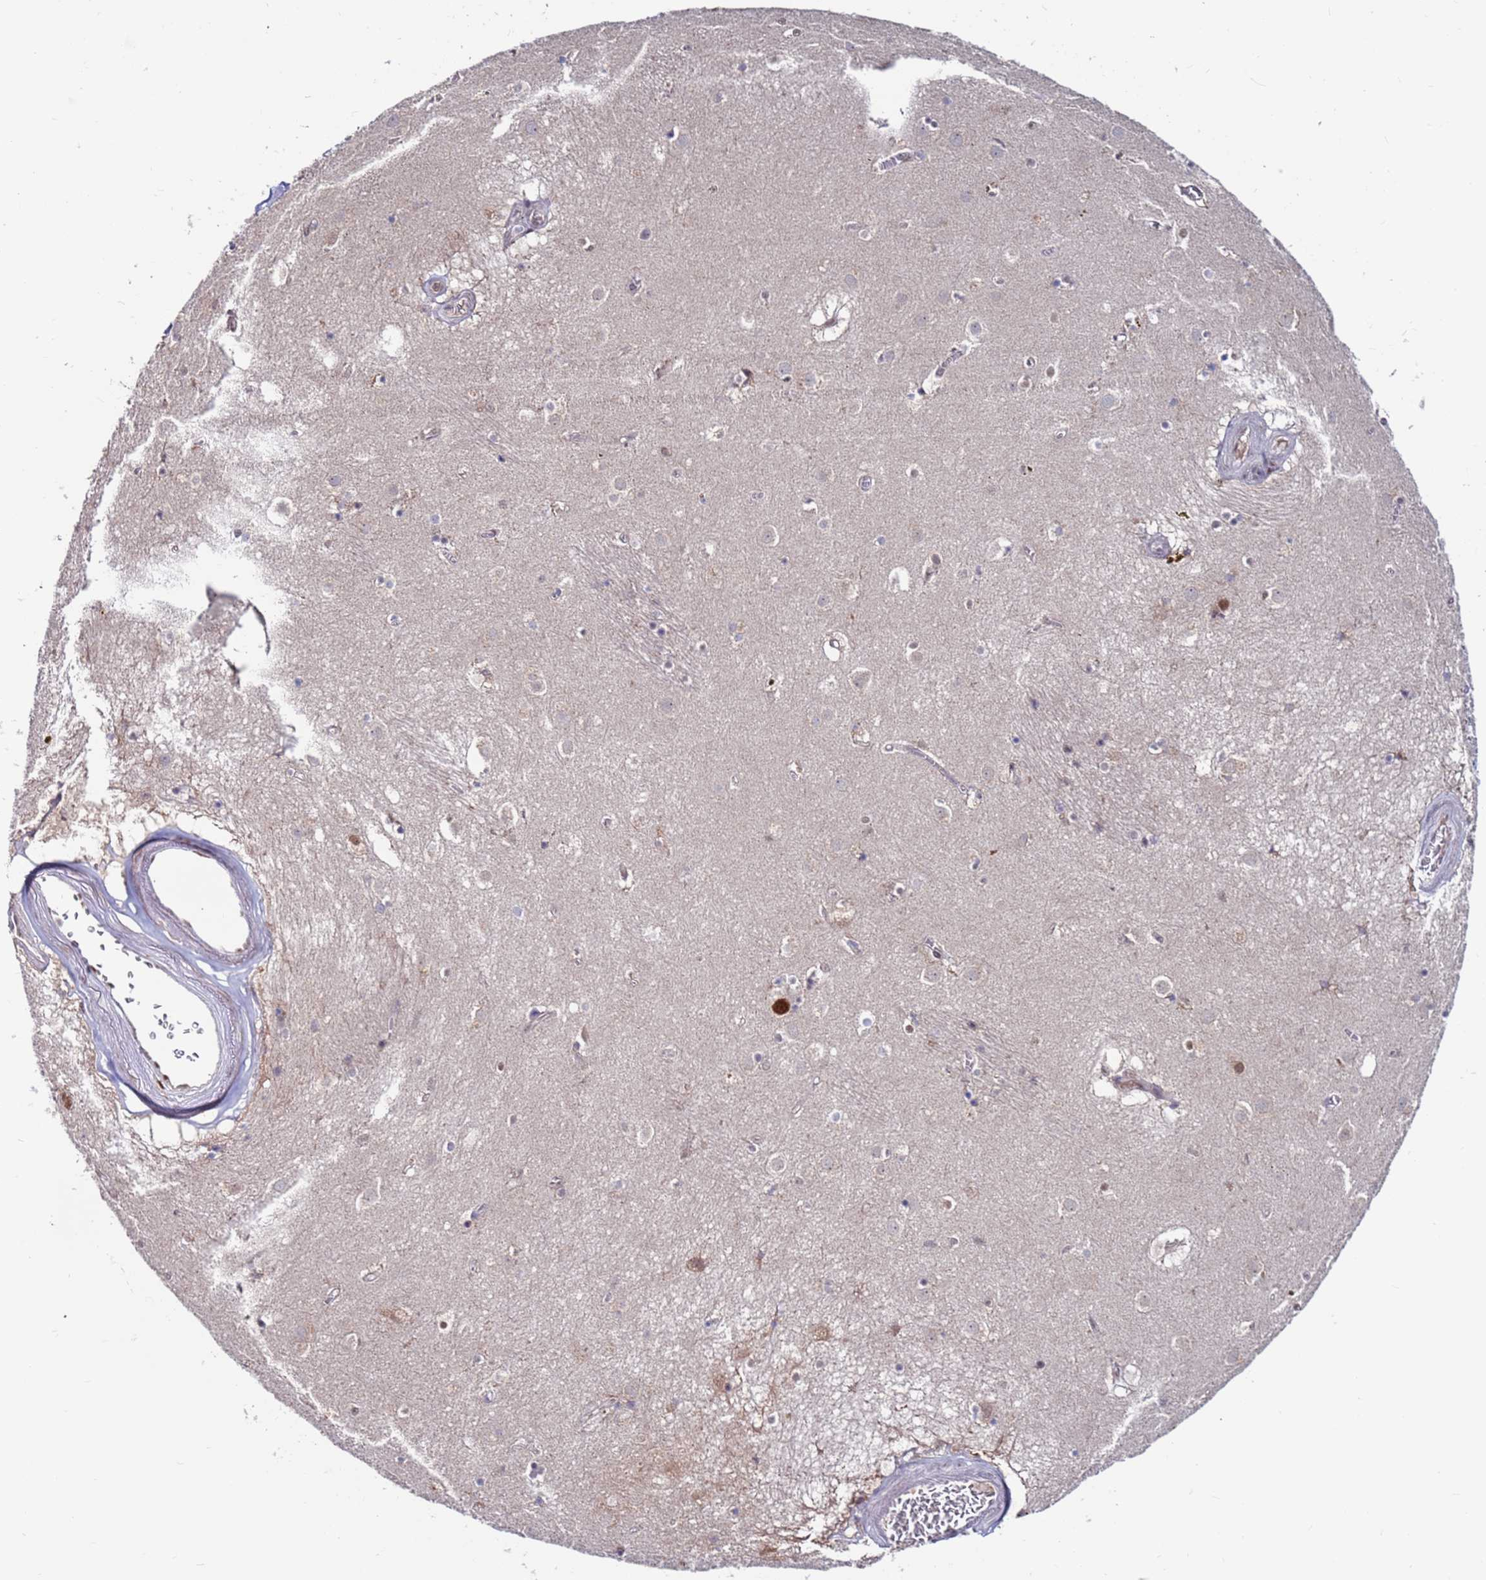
{"staining": {"intensity": "negative", "quantity": "none", "location": "none"}, "tissue": "caudate", "cell_type": "Glial cells", "image_type": "normal", "snomed": [{"axis": "morphology", "description": "Normal tissue, NOS"}, {"axis": "topography", "description": "Lateral ventricle wall"}], "caption": "An immunohistochemistry (IHC) histopathology image of unremarkable caudate is shown. There is no staining in glial cells of caudate. Nuclei are stained in blue.", "gene": "FBXO27", "patient": {"sex": "male", "age": 70}}